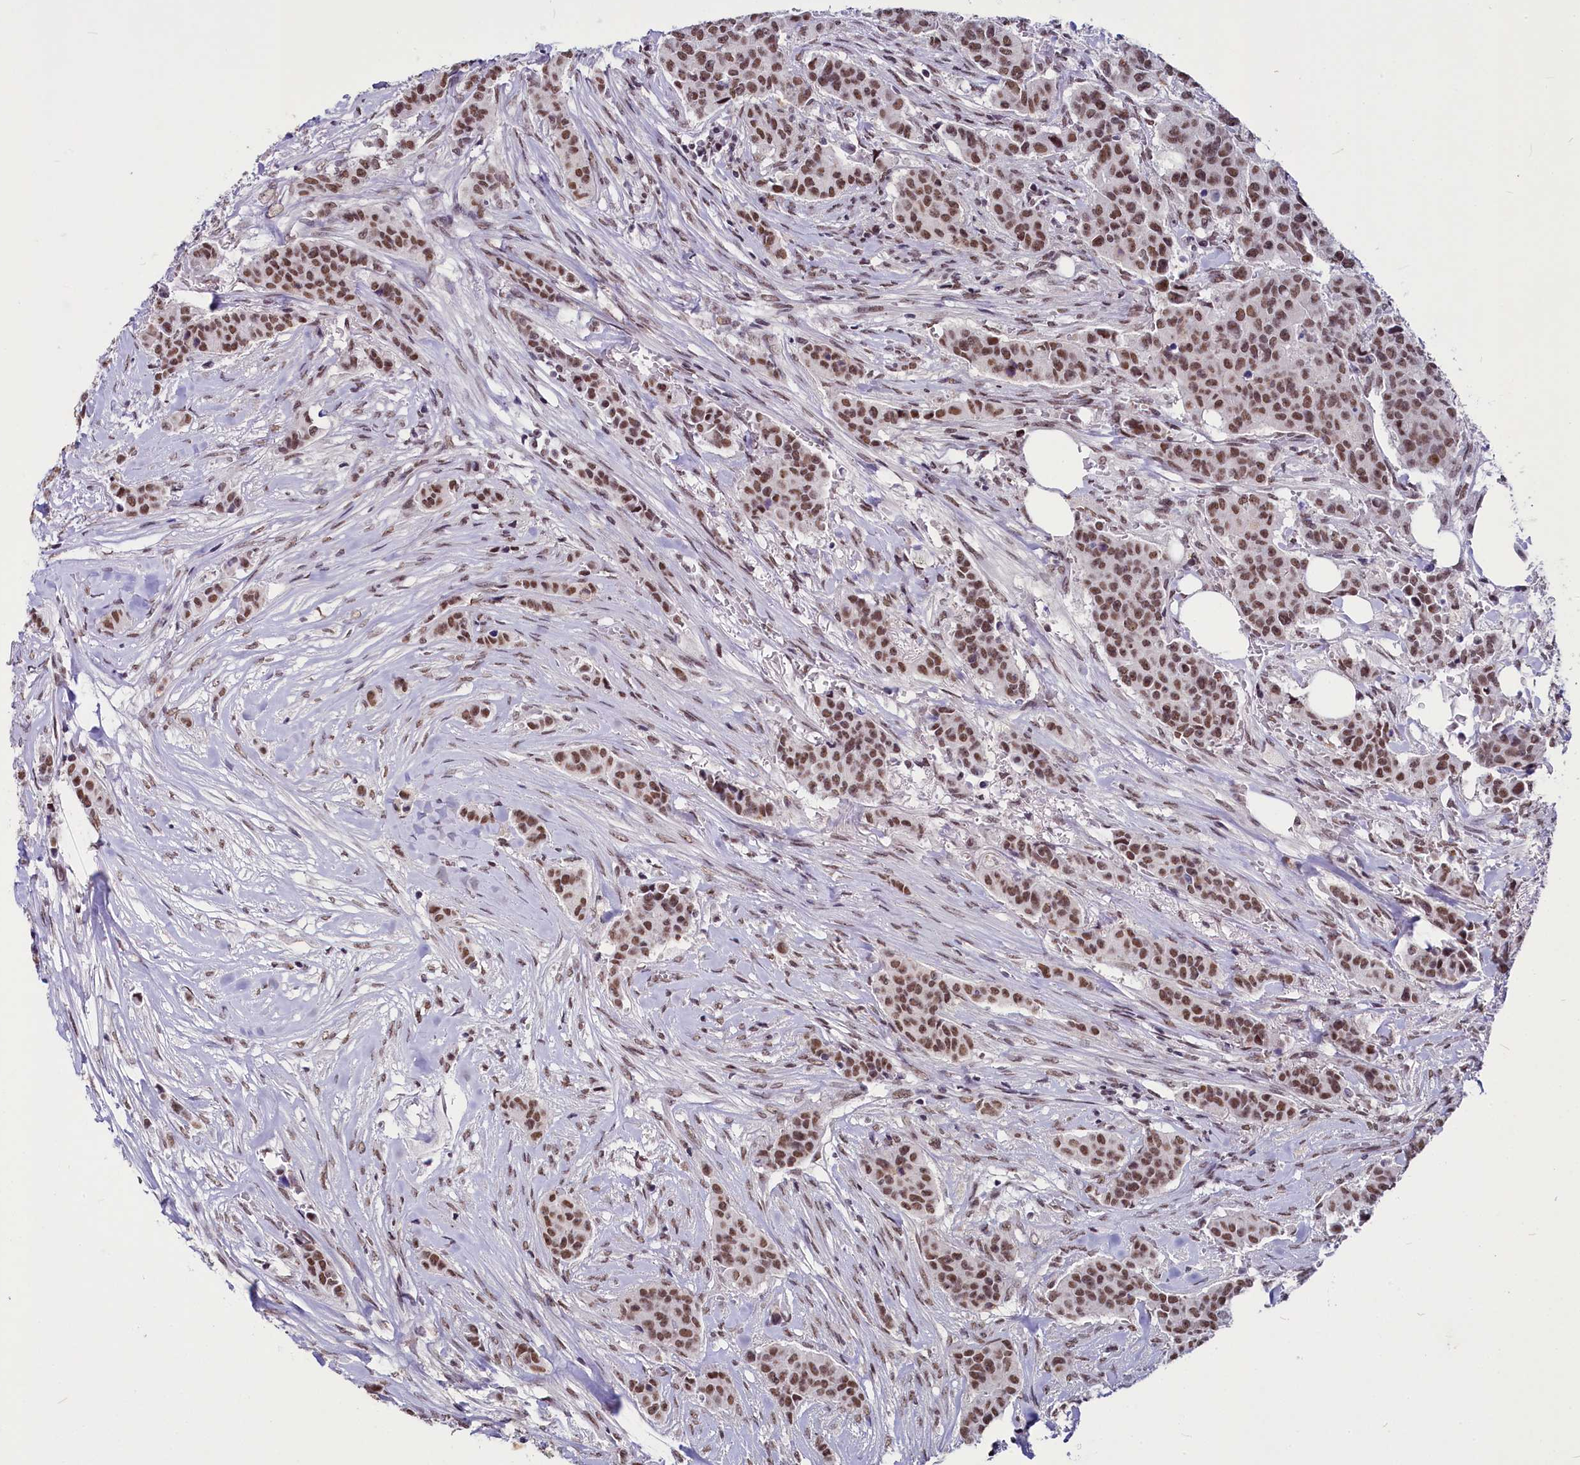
{"staining": {"intensity": "moderate", "quantity": ">75%", "location": "nuclear"}, "tissue": "breast cancer", "cell_type": "Tumor cells", "image_type": "cancer", "snomed": [{"axis": "morphology", "description": "Duct carcinoma"}, {"axis": "topography", "description": "Breast"}], "caption": "Brown immunohistochemical staining in breast cancer (intraductal carcinoma) shows moderate nuclear positivity in about >75% of tumor cells. The staining was performed using DAB to visualize the protein expression in brown, while the nuclei were stained in blue with hematoxylin (Magnification: 20x).", "gene": "PARPBP", "patient": {"sex": "female", "age": 40}}